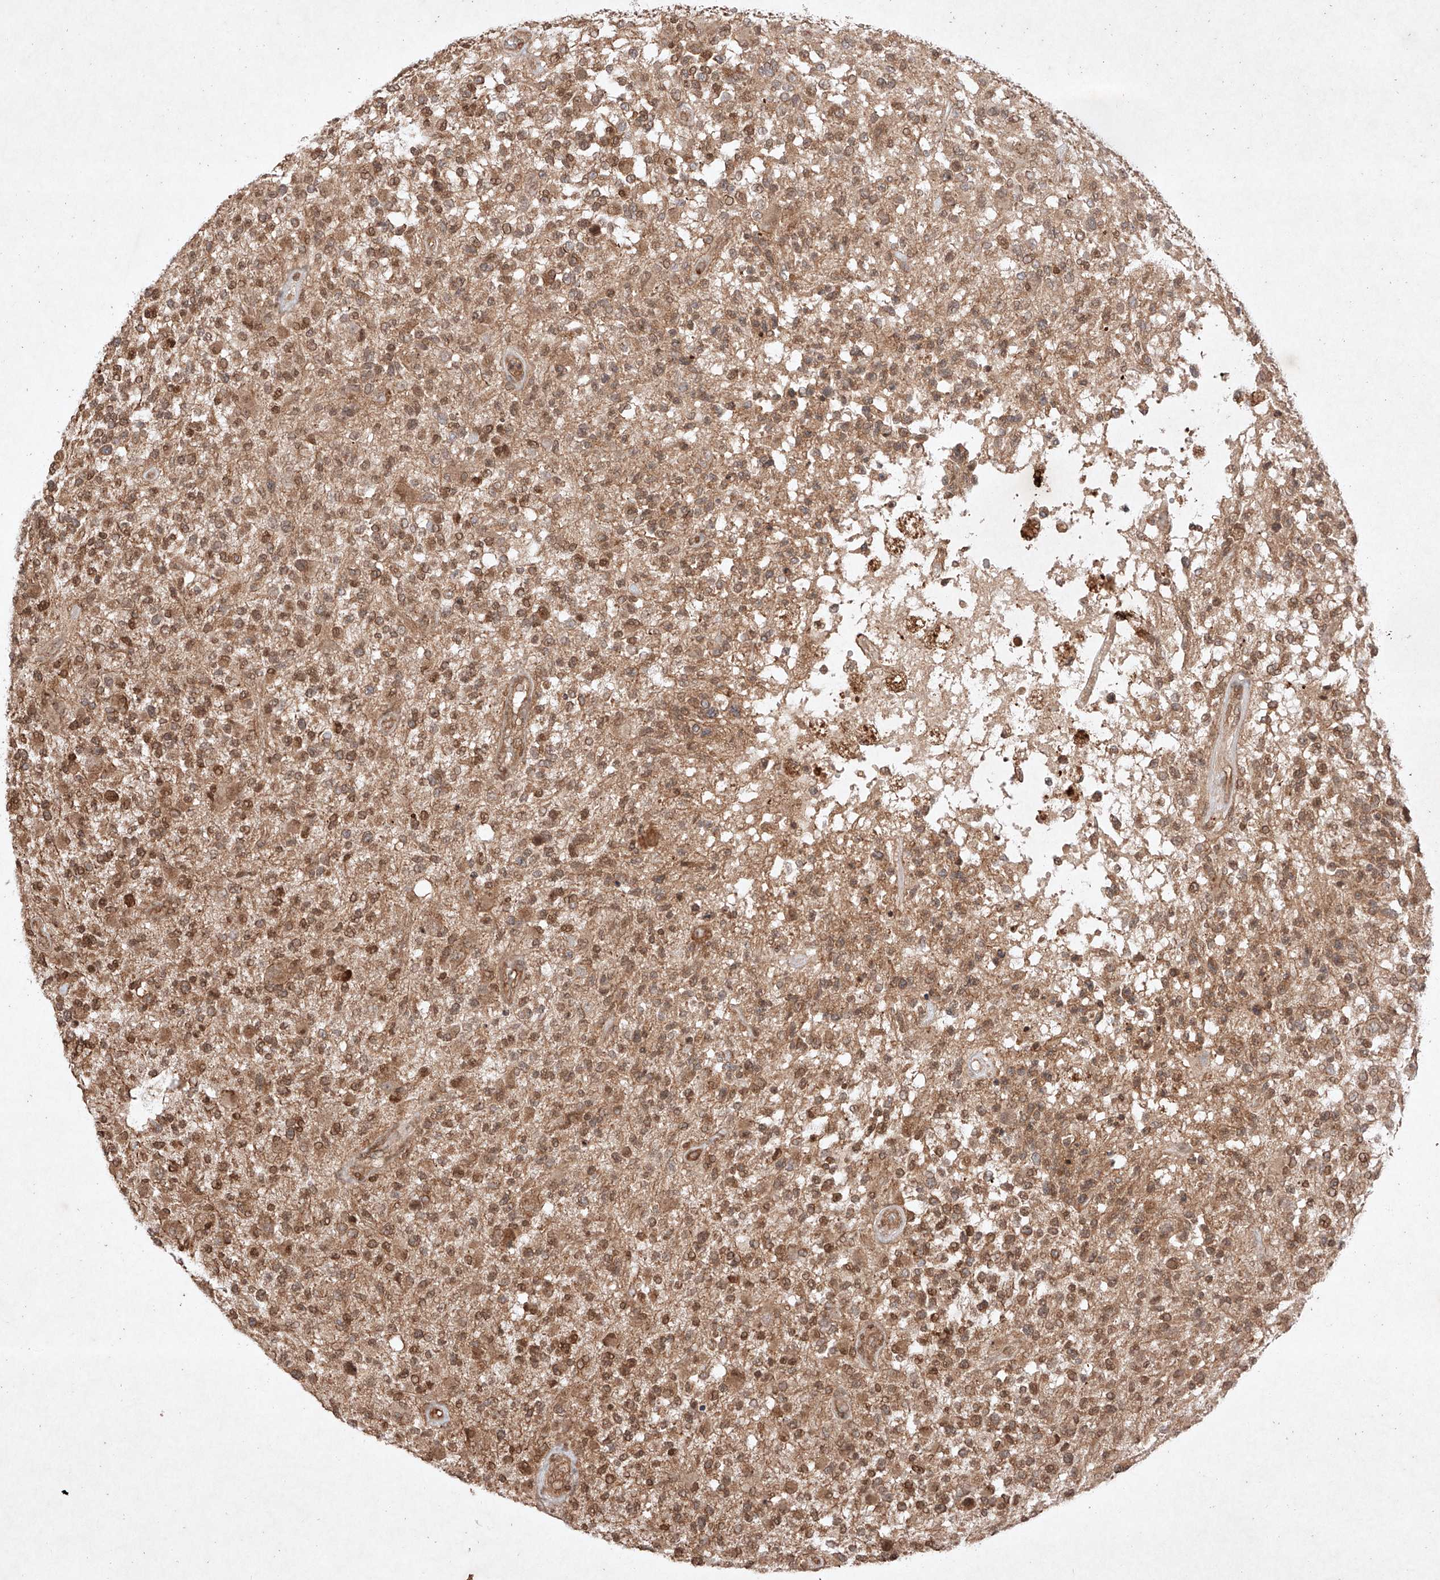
{"staining": {"intensity": "moderate", "quantity": ">75%", "location": "cytoplasmic/membranous,nuclear"}, "tissue": "glioma", "cell_type": "Tumor cells", "image_type": "cancer", "snomed": [{"axis": "morphology", "description": "Glioma, malignant, High grade"}, {"axis": "morphology", "description": "Glioblastoma, NOS"}, {"axis": "topography", "description": "Brain"}], "caption": "Protein staining demonstrates moderate cytoplasmic/membranous and nuclear expression in about >75% of tumor cells in glioblastoma.", "gene": "RNF31", "patient": {"sex": "male", "age": 60}}